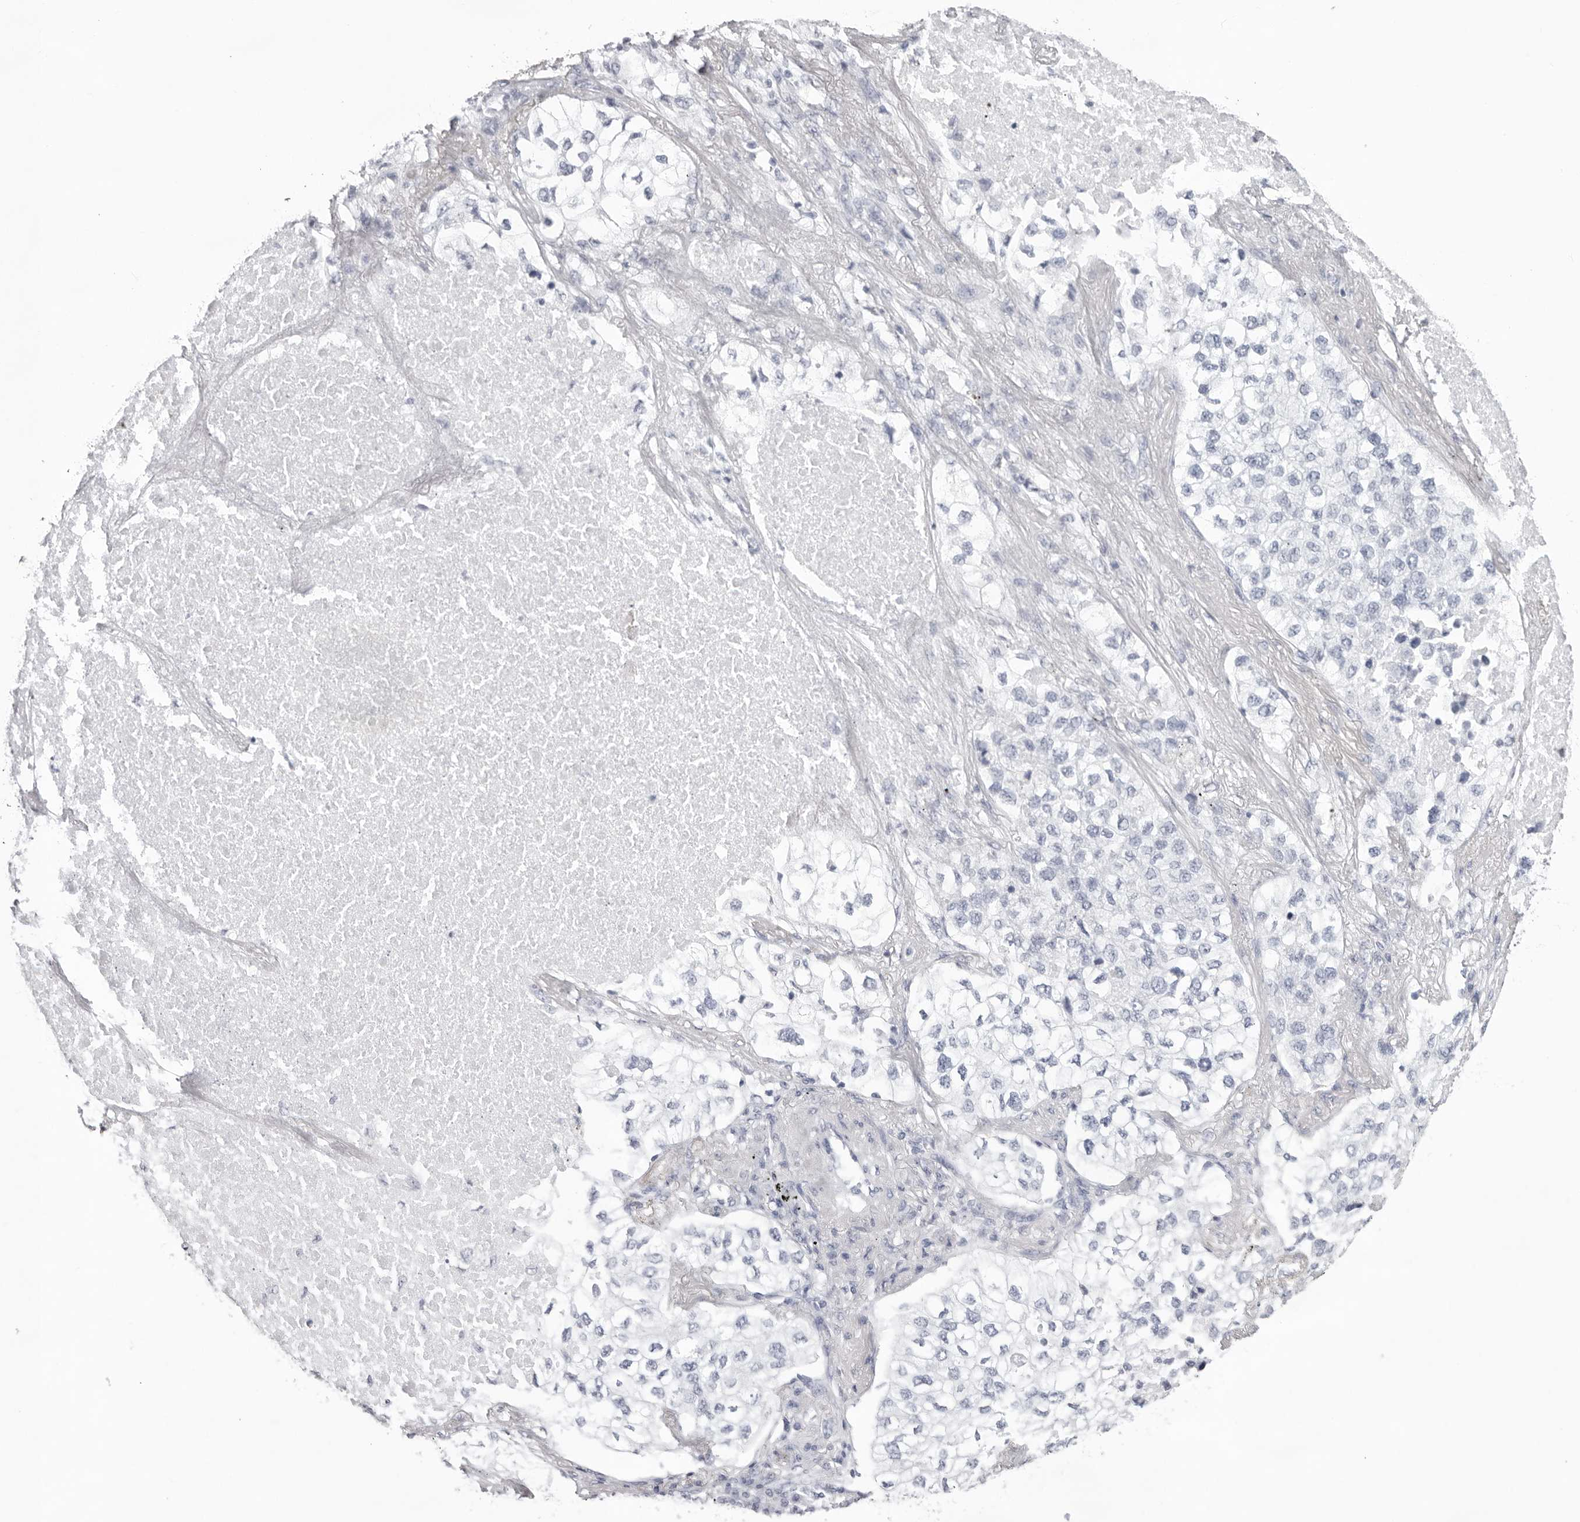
{"staining": {"intensity": "negative", "quantity": "none", "location": "none"}, "tissue": "lung cancer", "cell_type": "Tumor cells", "image_type": "cancer", "snomed": [{"axis": "morphology", "description": "Adenocarcinoma, NOS"}, {"axis": "topography", "description": "Lung"}], "caption": "A micrograph of adenocarcinoma (lung) stained for a protein reveals no brown staining in tumor cells.", "gene": "INSL3", "patient": {"sex": "male", "age": 63}}